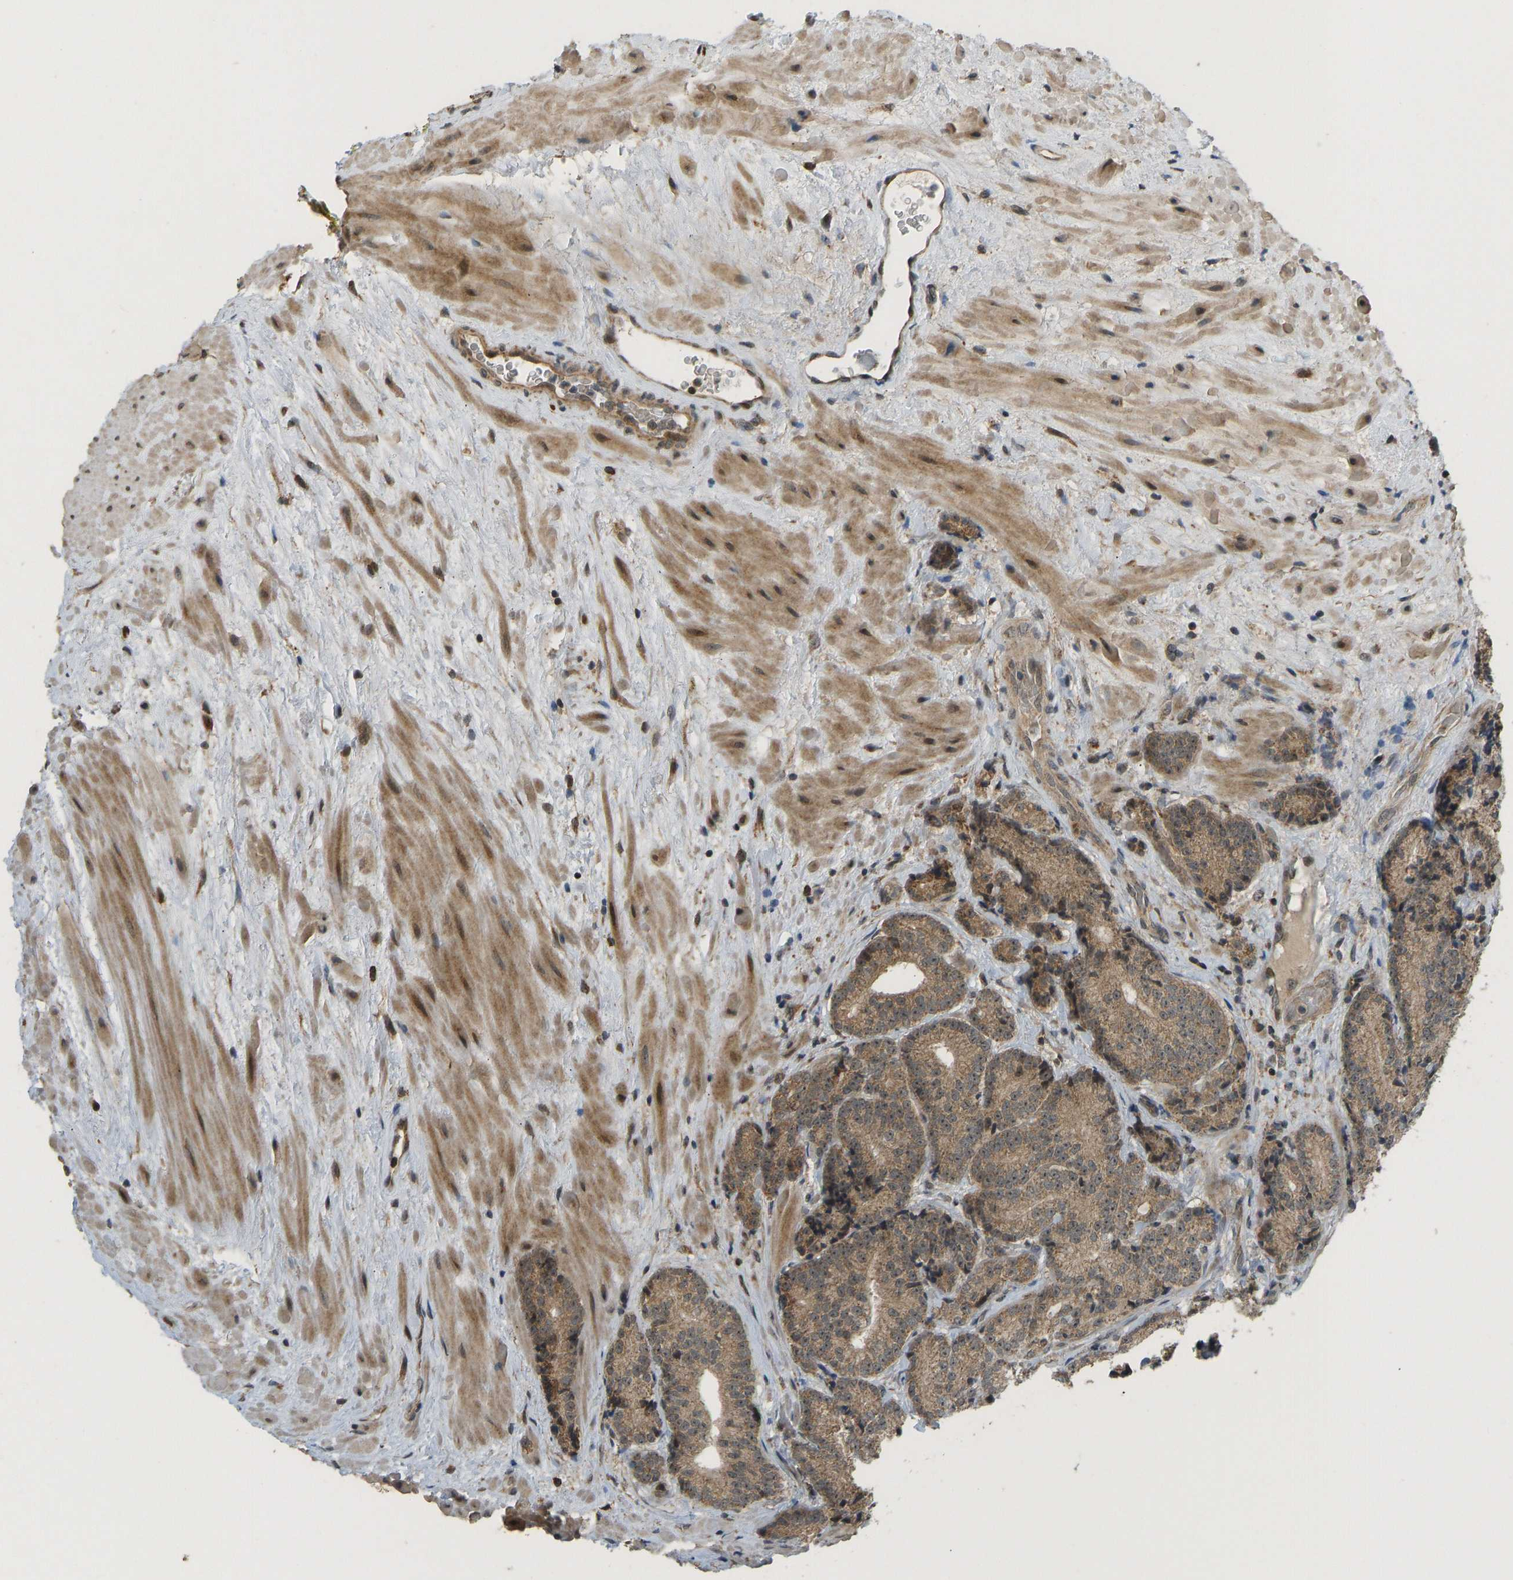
{"staining": {"intensity": "moderate", "quantity": ">75%", "location": "cytoplasmic/membranous"}, "tissue": "prostate cancer", "cell_type": "Tumor cells", "image_type": "cancer", "snomed": [{"axis": "morphology", "description": "Adenocarcinoma, High grade"}, {"axis": "topography", "description": "Prostate"}], "caption": "This is an image of immunohistochemistry (IHC) staining of prostate high-grade adenocarcinoma, which shows moderate staining in the cytoplasmic/membranous of tumor cells.", "gene": "ACADS", "patient": {"sex": "male", "age": 61}}